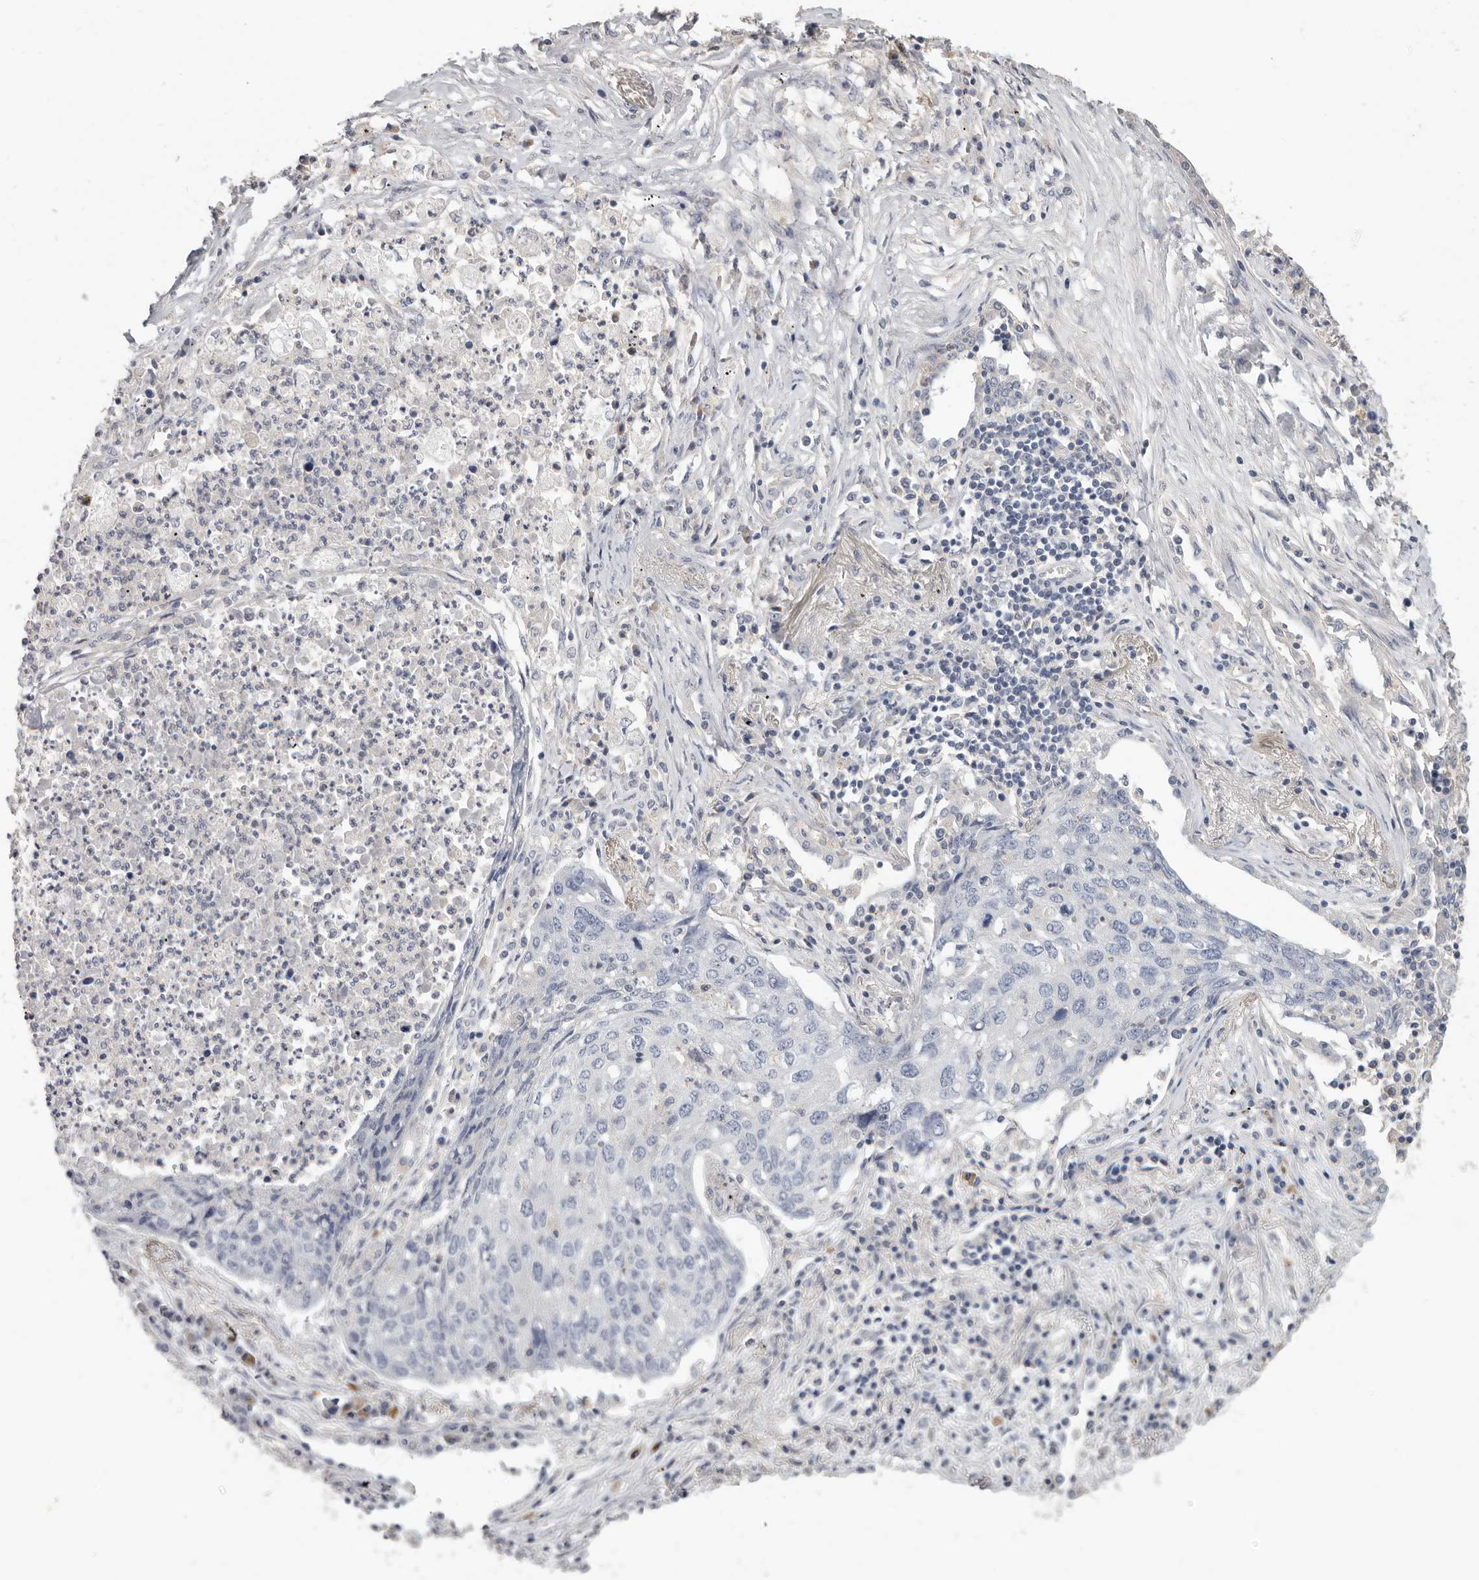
{"staining": {"intensity": "negative", "quantity": "none", "location": "none"}, "tissue": "lung cancer", "cell_type": "Tumor cells", "image_type": "cancer", "snomed": [{"axis": "morphology", "description": "Squamous cell carcinoma, NOS"}, {"axis": "topography", "description": "Lung"}], "caption": "Tumor cells are negative for brown protein staining in lung cancer.", "gene": "WDTC1", "patient": {"sex": "female", "age": 63}}